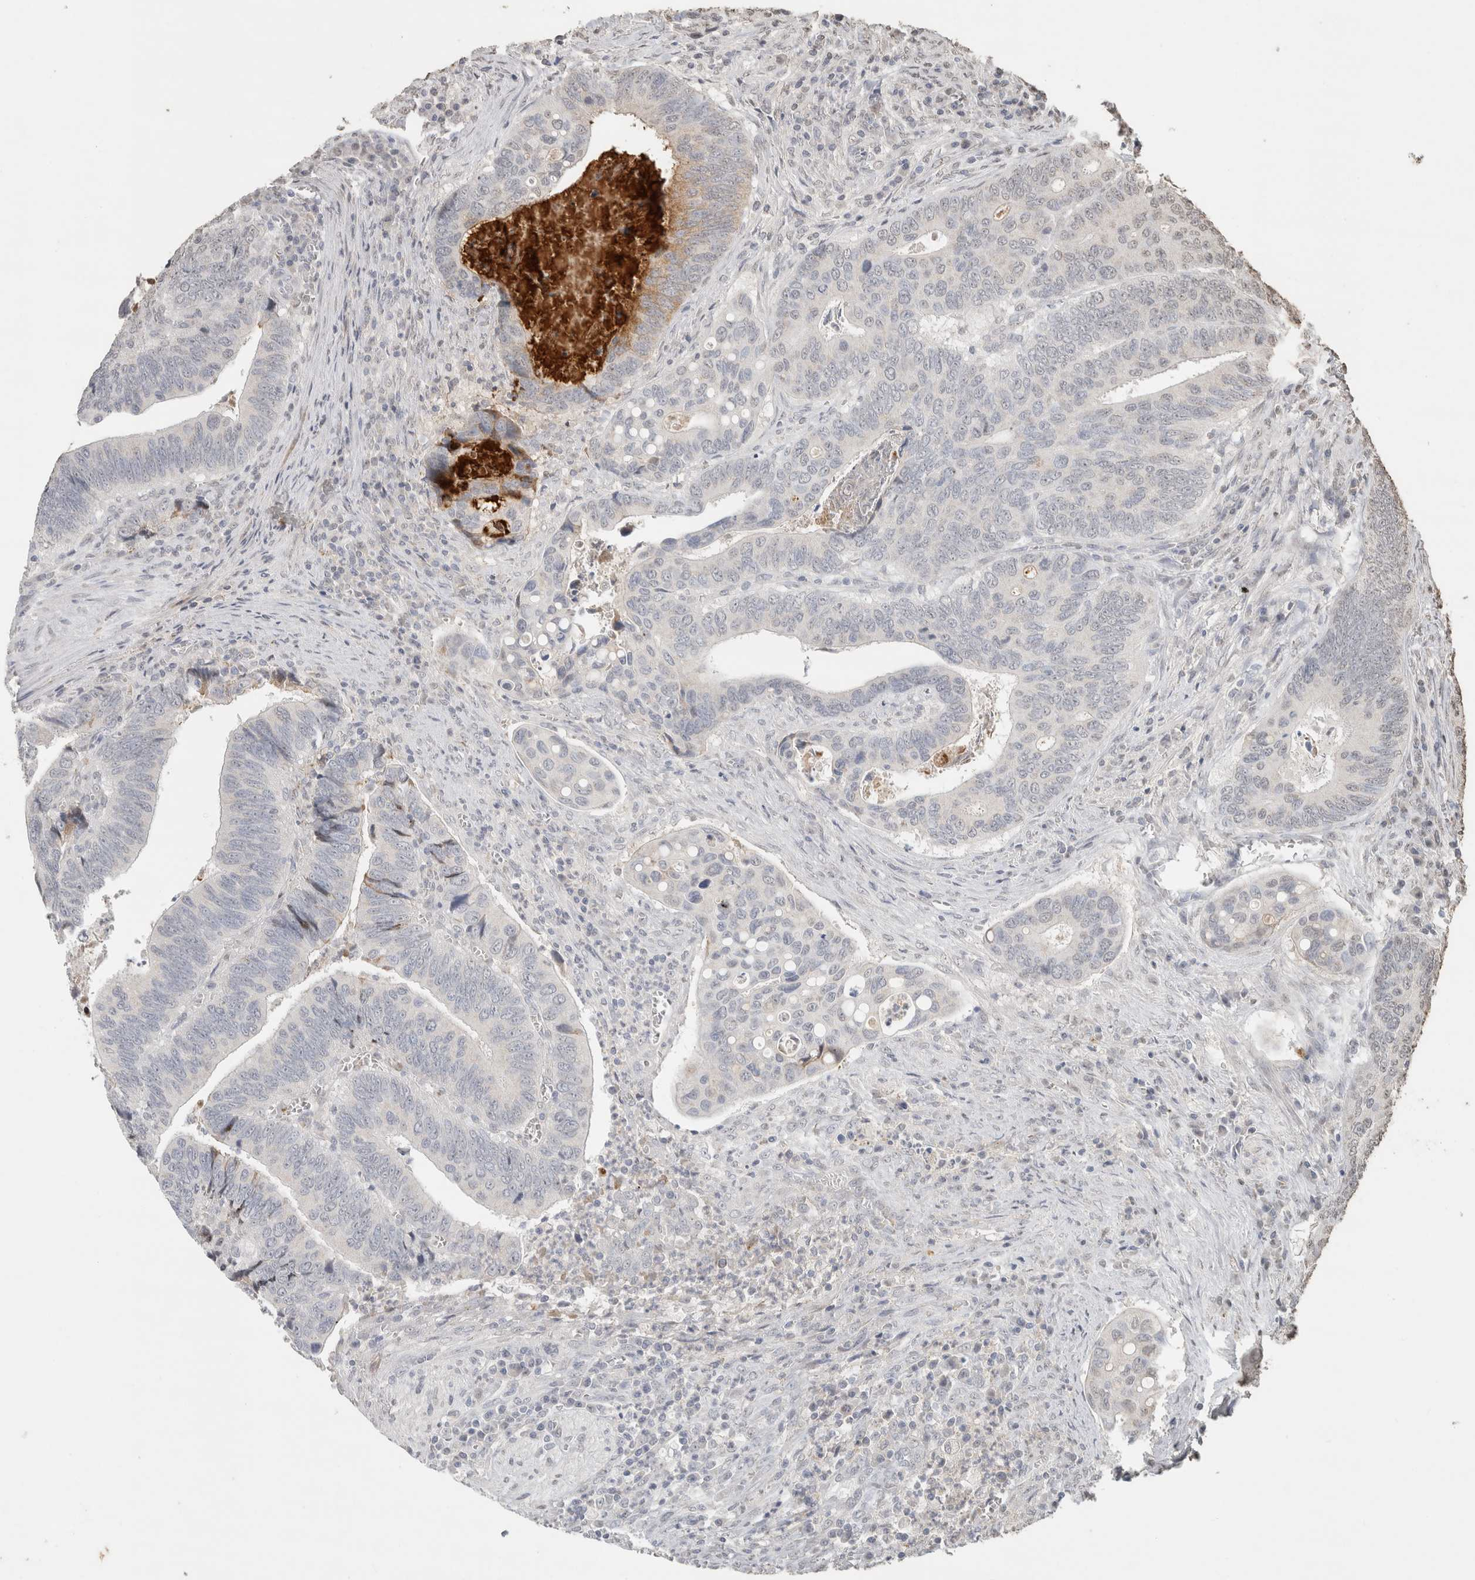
{"staining": {"intensity": "weak", "quantity": "<25%", "location": "cytoplasmic/membranous"}, "tissue": "colorectal cancer", "cell_type": "Tumor cells", "image_type": "cancer", "snomed": [{"axis": "morphology", "description": "Inflammation, NOS"}, {"axis": "morphology", "description": "Adenocarcinoma, NOS"}, {"axis": "topography", "description": "Colon"}], "caption": "Immunohistochemical staining of adenocarcinoma (colorectal) shows no significant staining in tumor cells.", "gene": "FAM3A", "patient": {"sex": "male", "age": 72}}